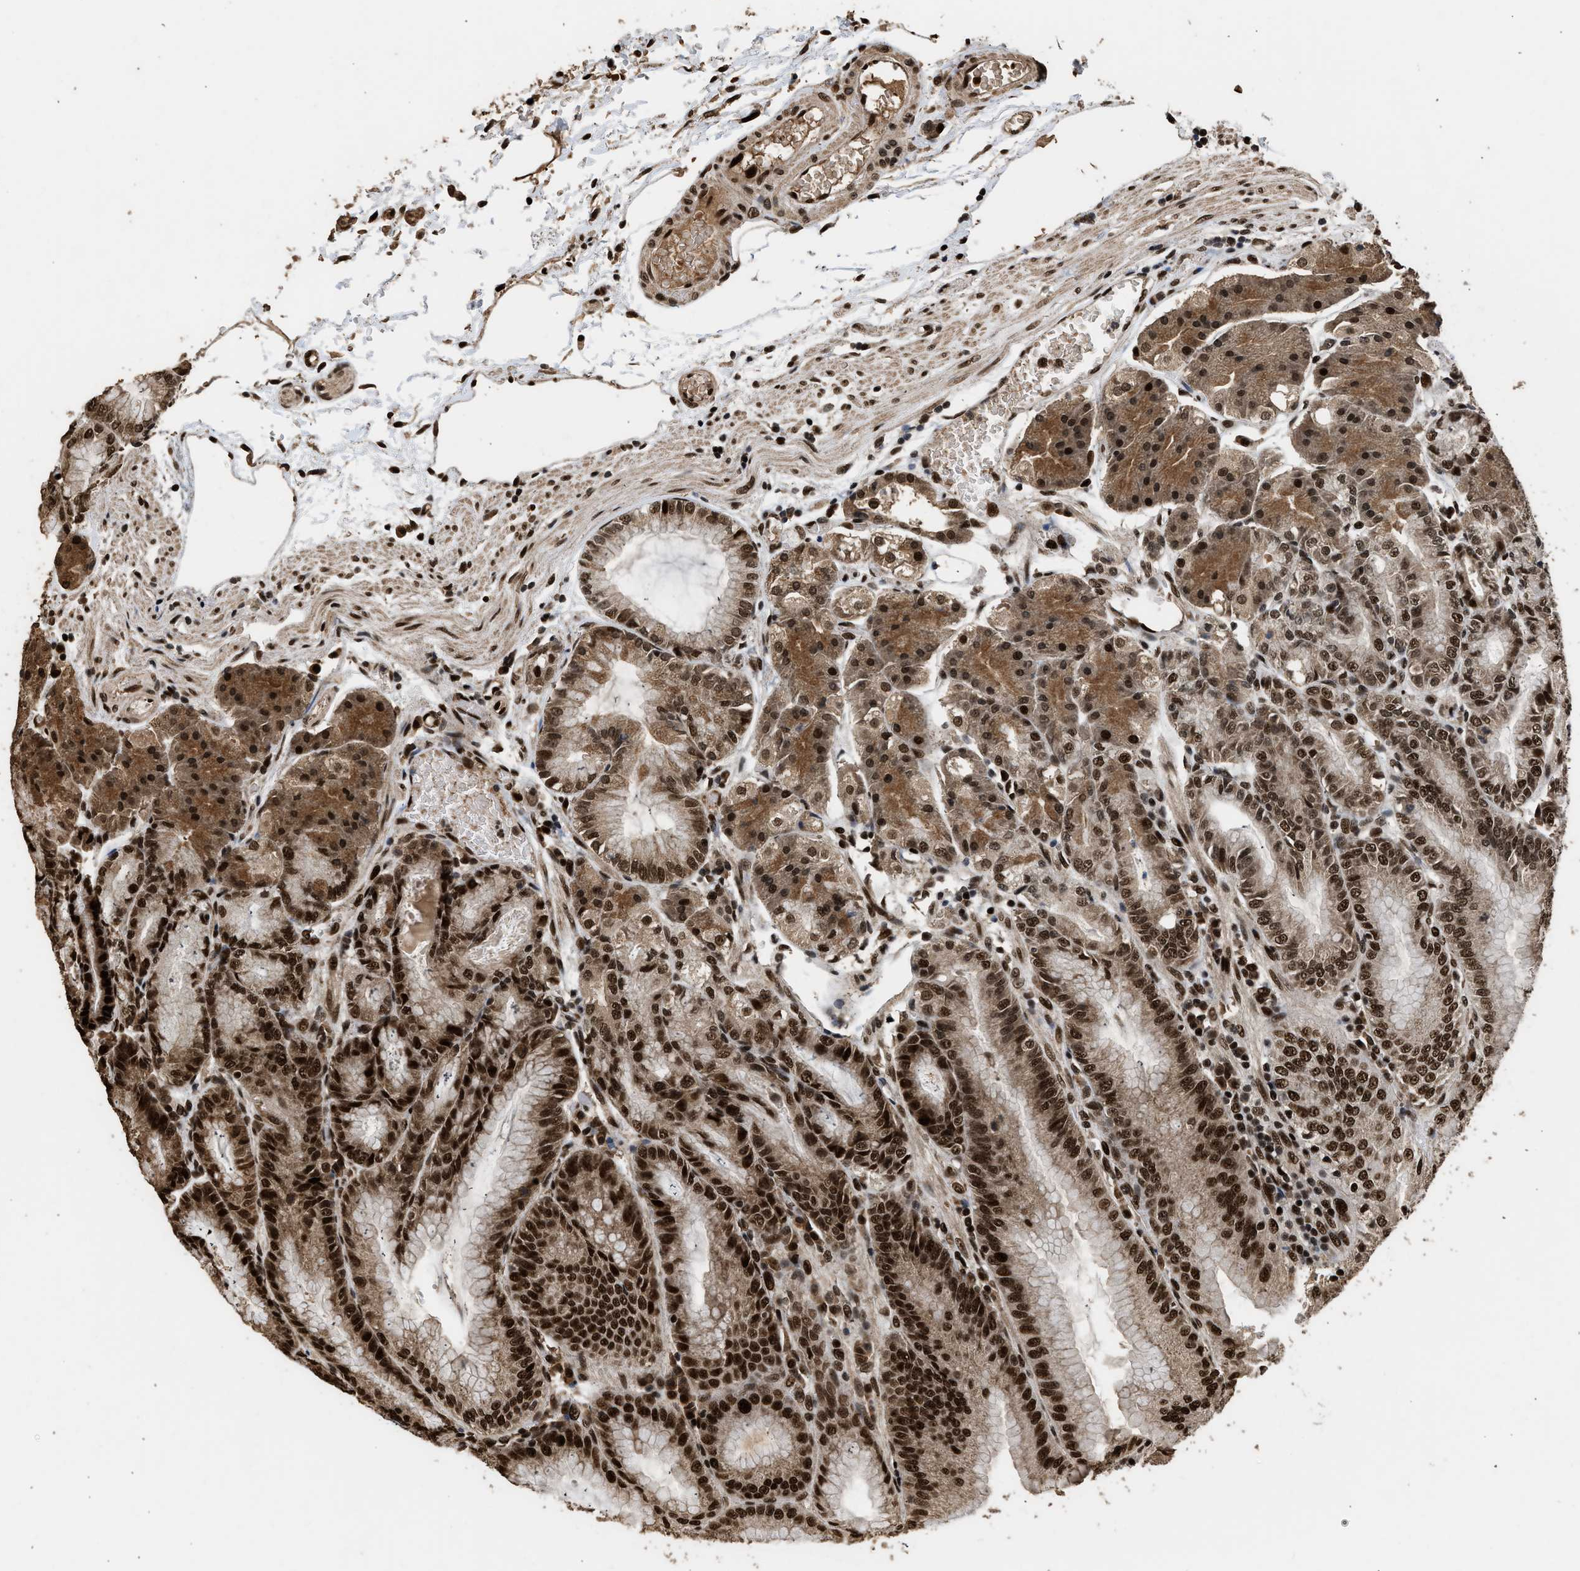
{"staining": {"intensity": "strong", "quantity": ">75%", "location": "cytoplasmic/membranous,nuclear"}, "tissue": "stomach", "cell_type": "Glandular cells", "image_type": "normal", "snomed": [{"axis": "morphology", "description": "Normal tissue, NOS"}, {"axis": "topography", "description": "Stomach, lower"}], "caption": "Immunohistochemistry (IHC) image of normal human stomach stained for a protein (brown), which exhibits high levels of strong cytoplasmic/membranous,nuclear positivity in about >75% of glandular cells.", "gene": "PPP4R3B", "patient": {"sex": "male", "age": 71}}